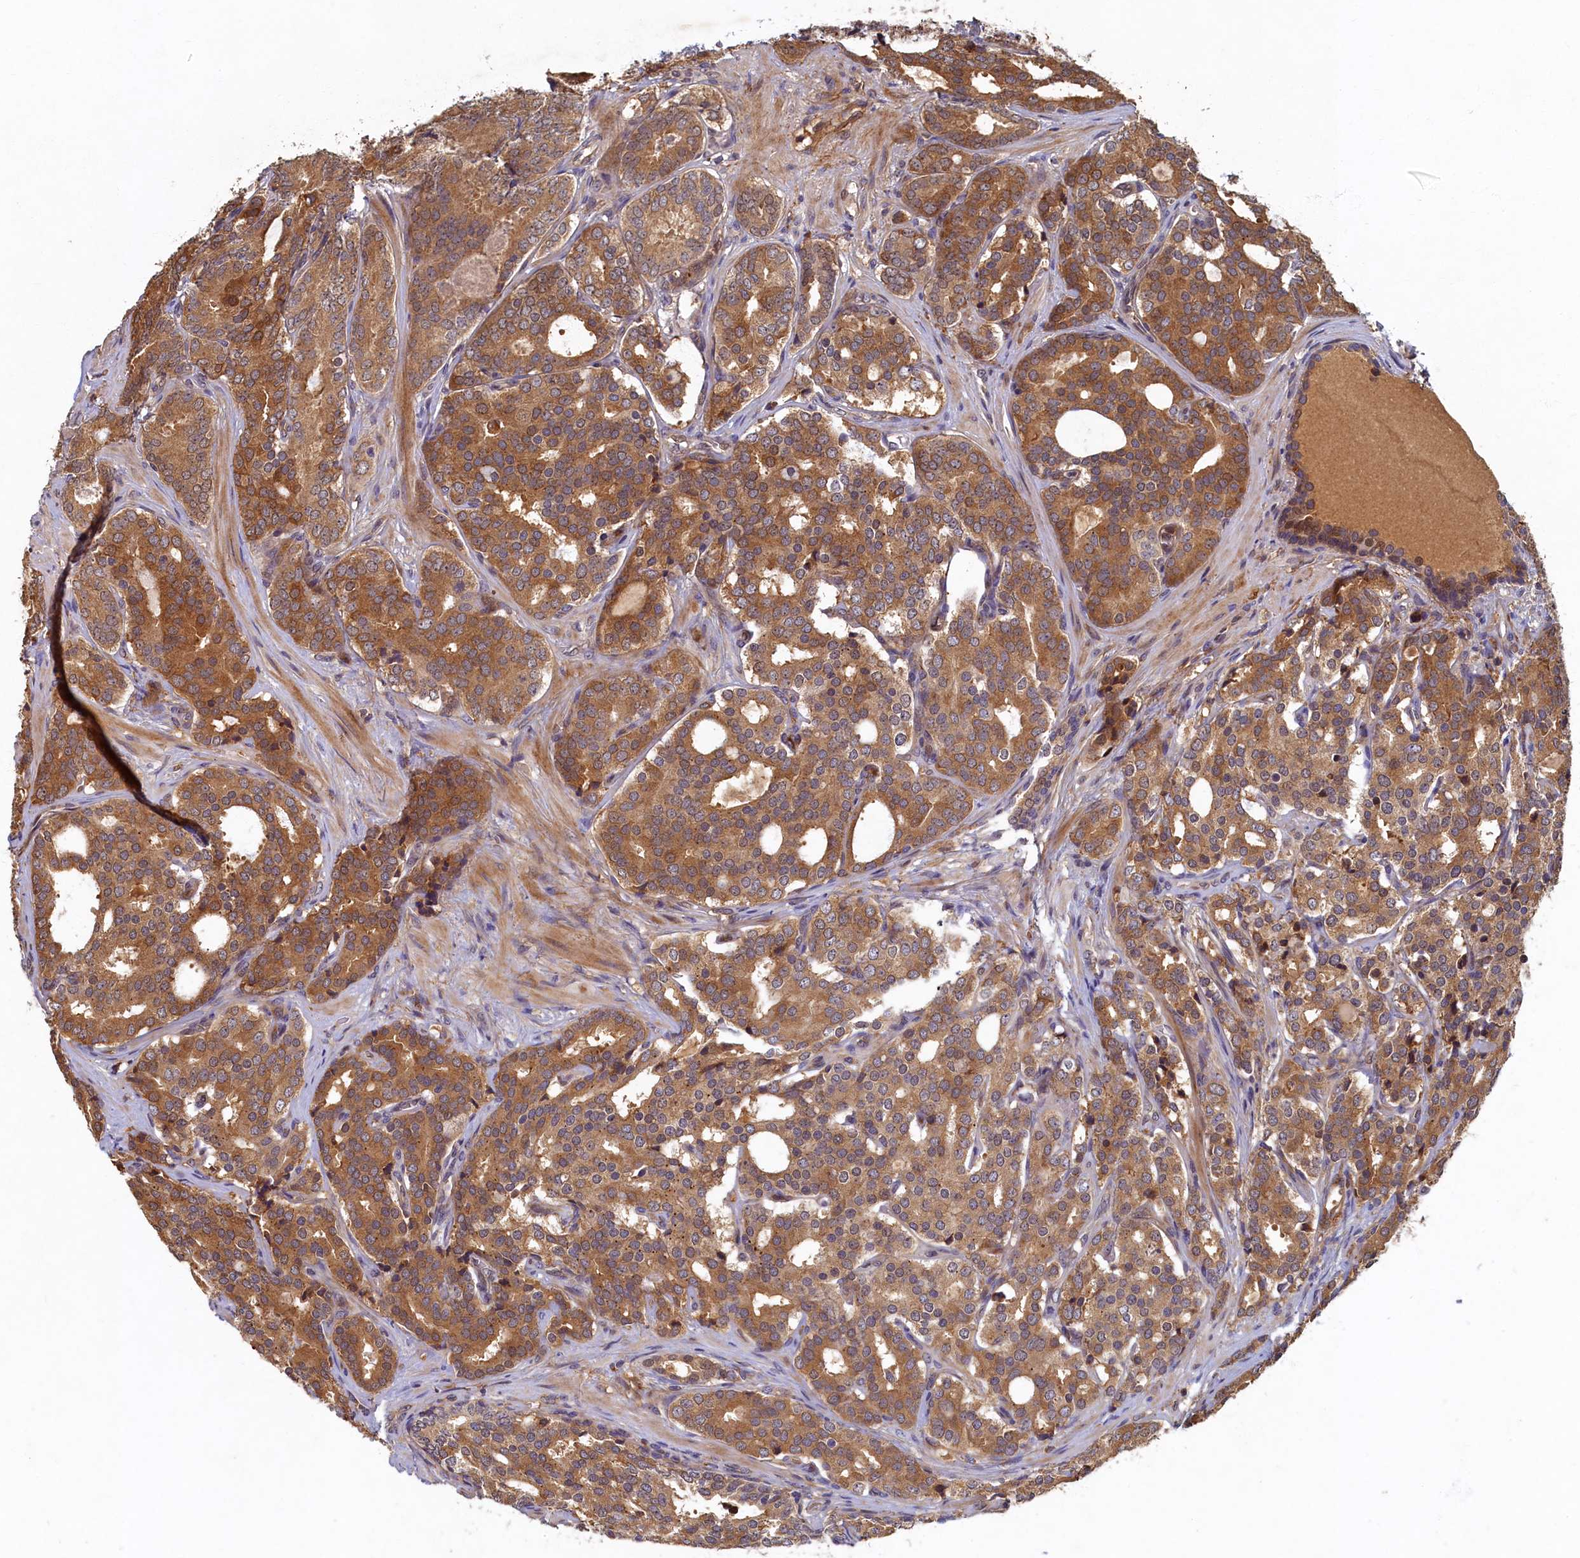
{"staining": {"intensity": "moderate", "quantity": ">75%", "location": "cytoplasmic/membranous"}, "tissue": "prostate cancer", "cell_type": "Tumor cells", "image_type": "cancer", "snomed": [{"axis": "morphology", "description": "Adenocarcinoma, High grade"}, {"axis": "topography", "description": "Prostate"}], "caption": "Immunohistochemistry (IHC) image of human adenocarcinoma (high-grade) (prostate) stained for a protein (brown), which shows medium levels of moderate cytoplasmic/membranous expression in approximately >75% of tumor cells.", "gene": "LCMT2", "patient": {"sex": "male", "age": 63}}